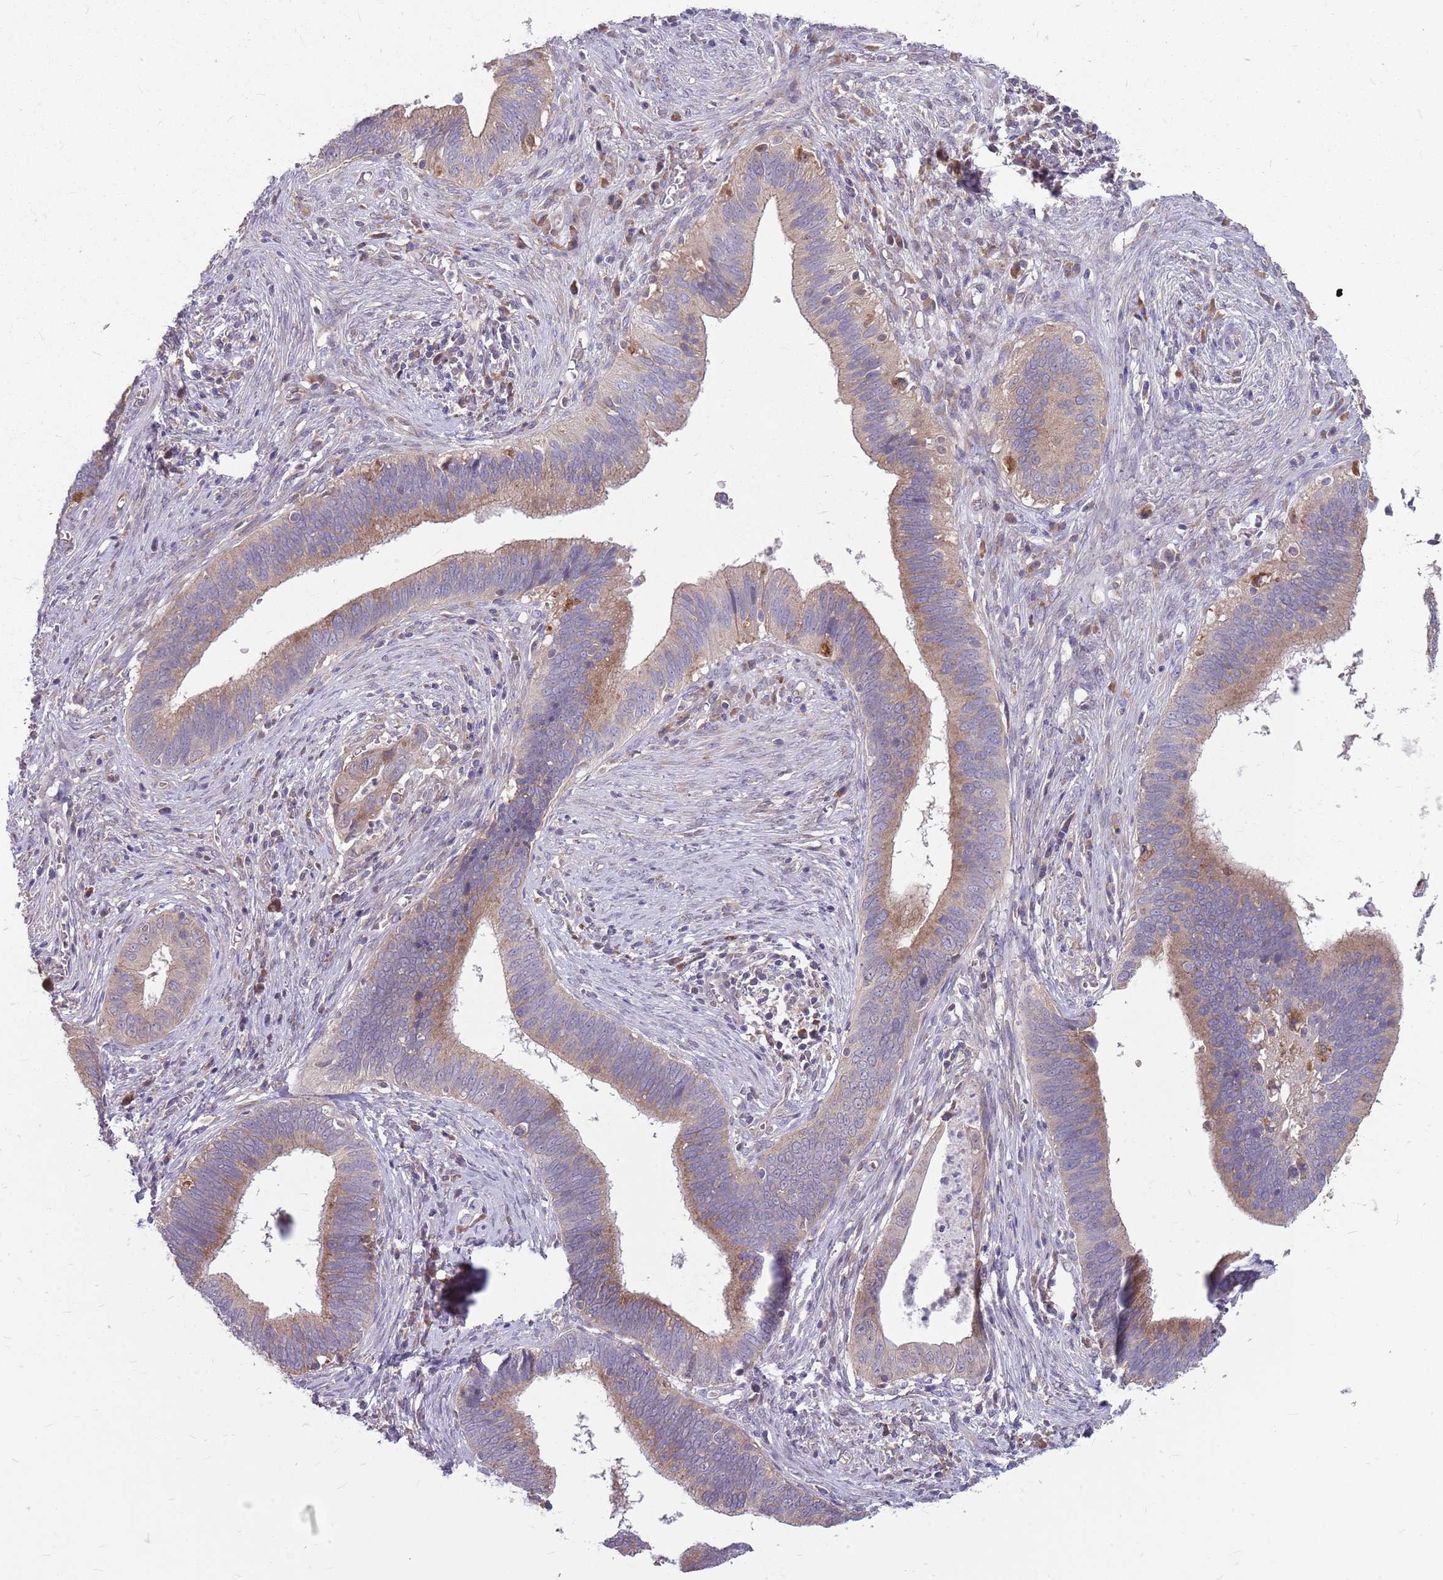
{"staining": {"intensity": "moderate", "quantity": "25%-75%", "location": "cytoplasmic/membranous"}, "tissue": "cervical cancer", "cell_type": "Tumor cells", "image_type": "cancer", "snomed": [{"axis": "morphology", "description": "Adenocarcinoma, NOS"}, {"axis": "topography", "description": "Cervix"}], "caption": "The micrograph reveals immunohistochemical staining of cervical cancer (adenocarcinoma). There is moderate cytoplasmic/membranous expression is appreciated in approximately 25%-75% of tumor cells.", "gene": "PPP1R27", "patient": {"sex": "female", "age": 42}}